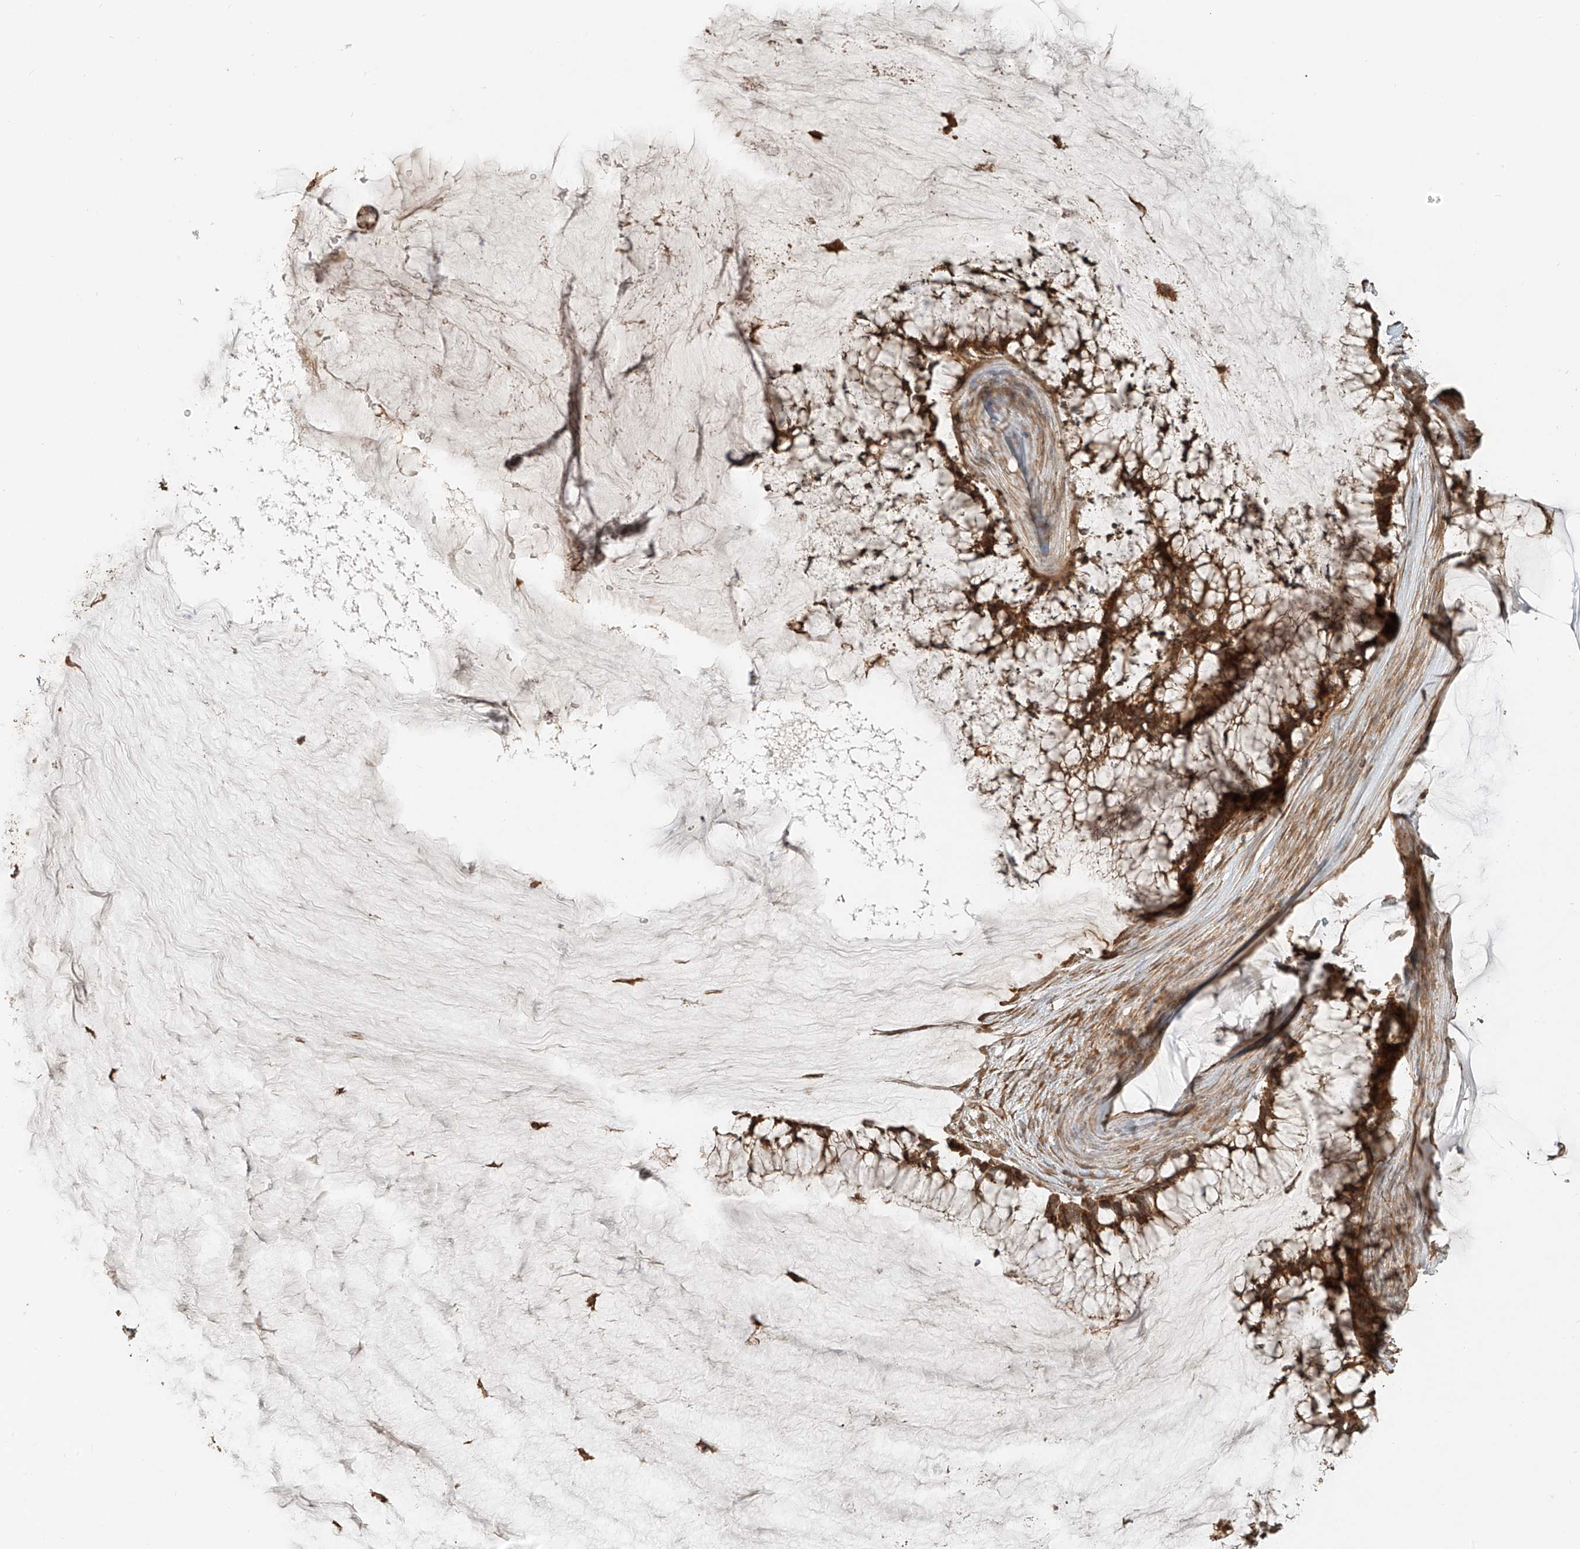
{"staining": {"intensity": "moderate", "quantity": ">75%", "location": "cytoplasmic/membranous"}, "tissue": "ovarian cancer", "cell_type": "Tumor cells", "image_type": "cancer", "snomed": [{"axis": "morphology", "description": "Cystadenocarcinoma, mucinous, NOS"}, {"axis": "topography", "description": "Ovary"}], "caption": "This is a micrograph of immunohistochemistry (IHC) staining of mucinous cystadenocarcinoma (ovarian), which shows moderate positivity in the cytoplasmic/membranous of tumor cells.", "gene": "ANKZF1", "patient": {"sex": "female", "age": 42}}